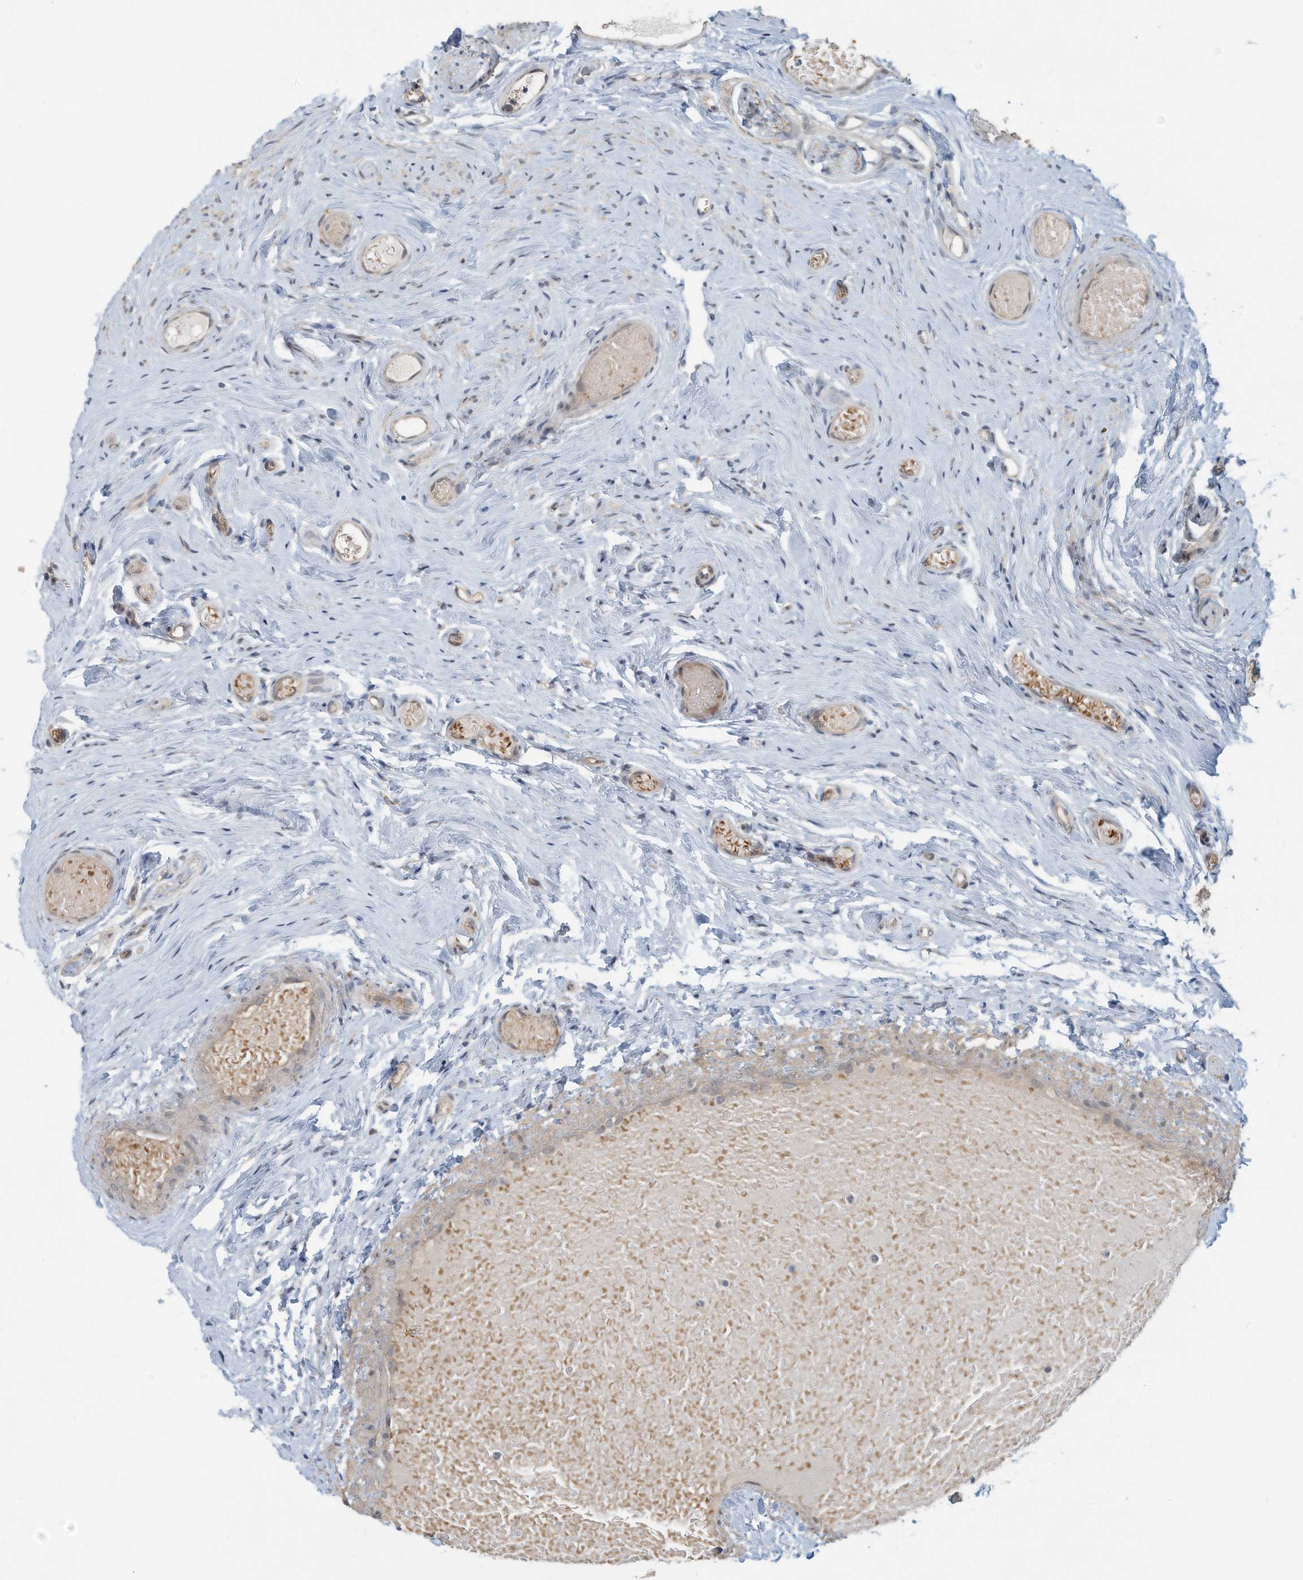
{"staining": {"intensity": "weak", "quantity": ">75%", "location": "cytoplasmic/membranous"}, "tissue": "epididymis", "cell_type": "Glandular cells", "image_type": "normal", "snomed": [{"axis": "morphology", "description": "Normal tissue, NOS"}, {"axis": "topography", "description": "Epididymis"}], "caption": "IHC (DAB (3,3'-diaminobenzidine)) staining of benign epididymis displays weak cytoplasmic/membranous protein staining in about >75% of glandular cells.", "gene": "ERI2", "patient": {"sex": "male", "age": 9}}